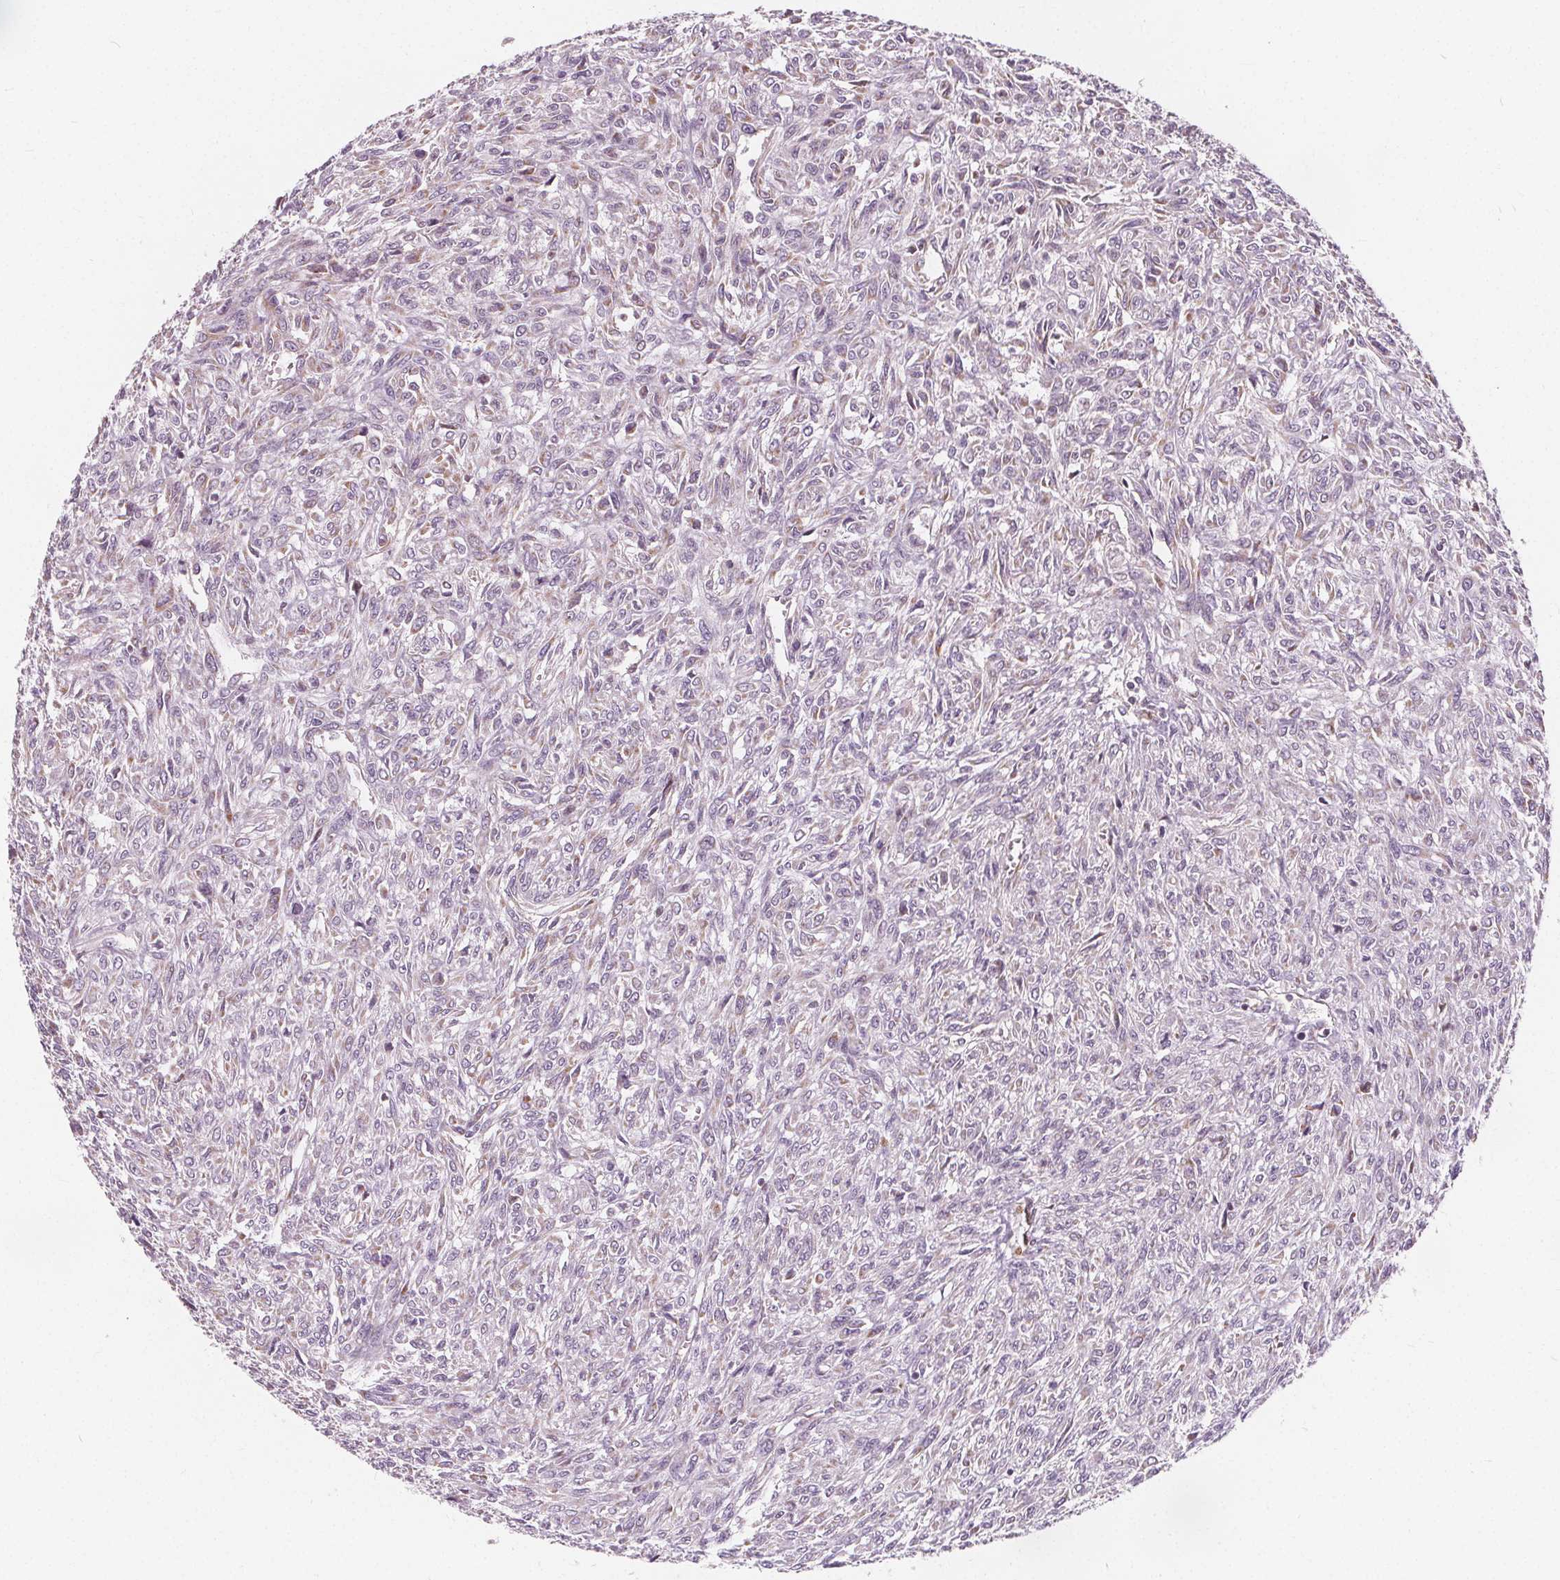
{"staining": {"intensity": "negative", "quantity": "none", "location": "none"}, "tissue": "renal cancer", "cell_type": "Tumor cells", "image_type": "cancer", "snomed": [{"axis": "morphology", "description": "Adenocarcinoma, NOS"}, {"axis": "topography", "description": "Kidney"}], "caption": "There is no significant staining in tumor cells of adenocarcinoma (renal).", "gene": "NUP210L", "patient": {"sex": "male", "age": 58}}